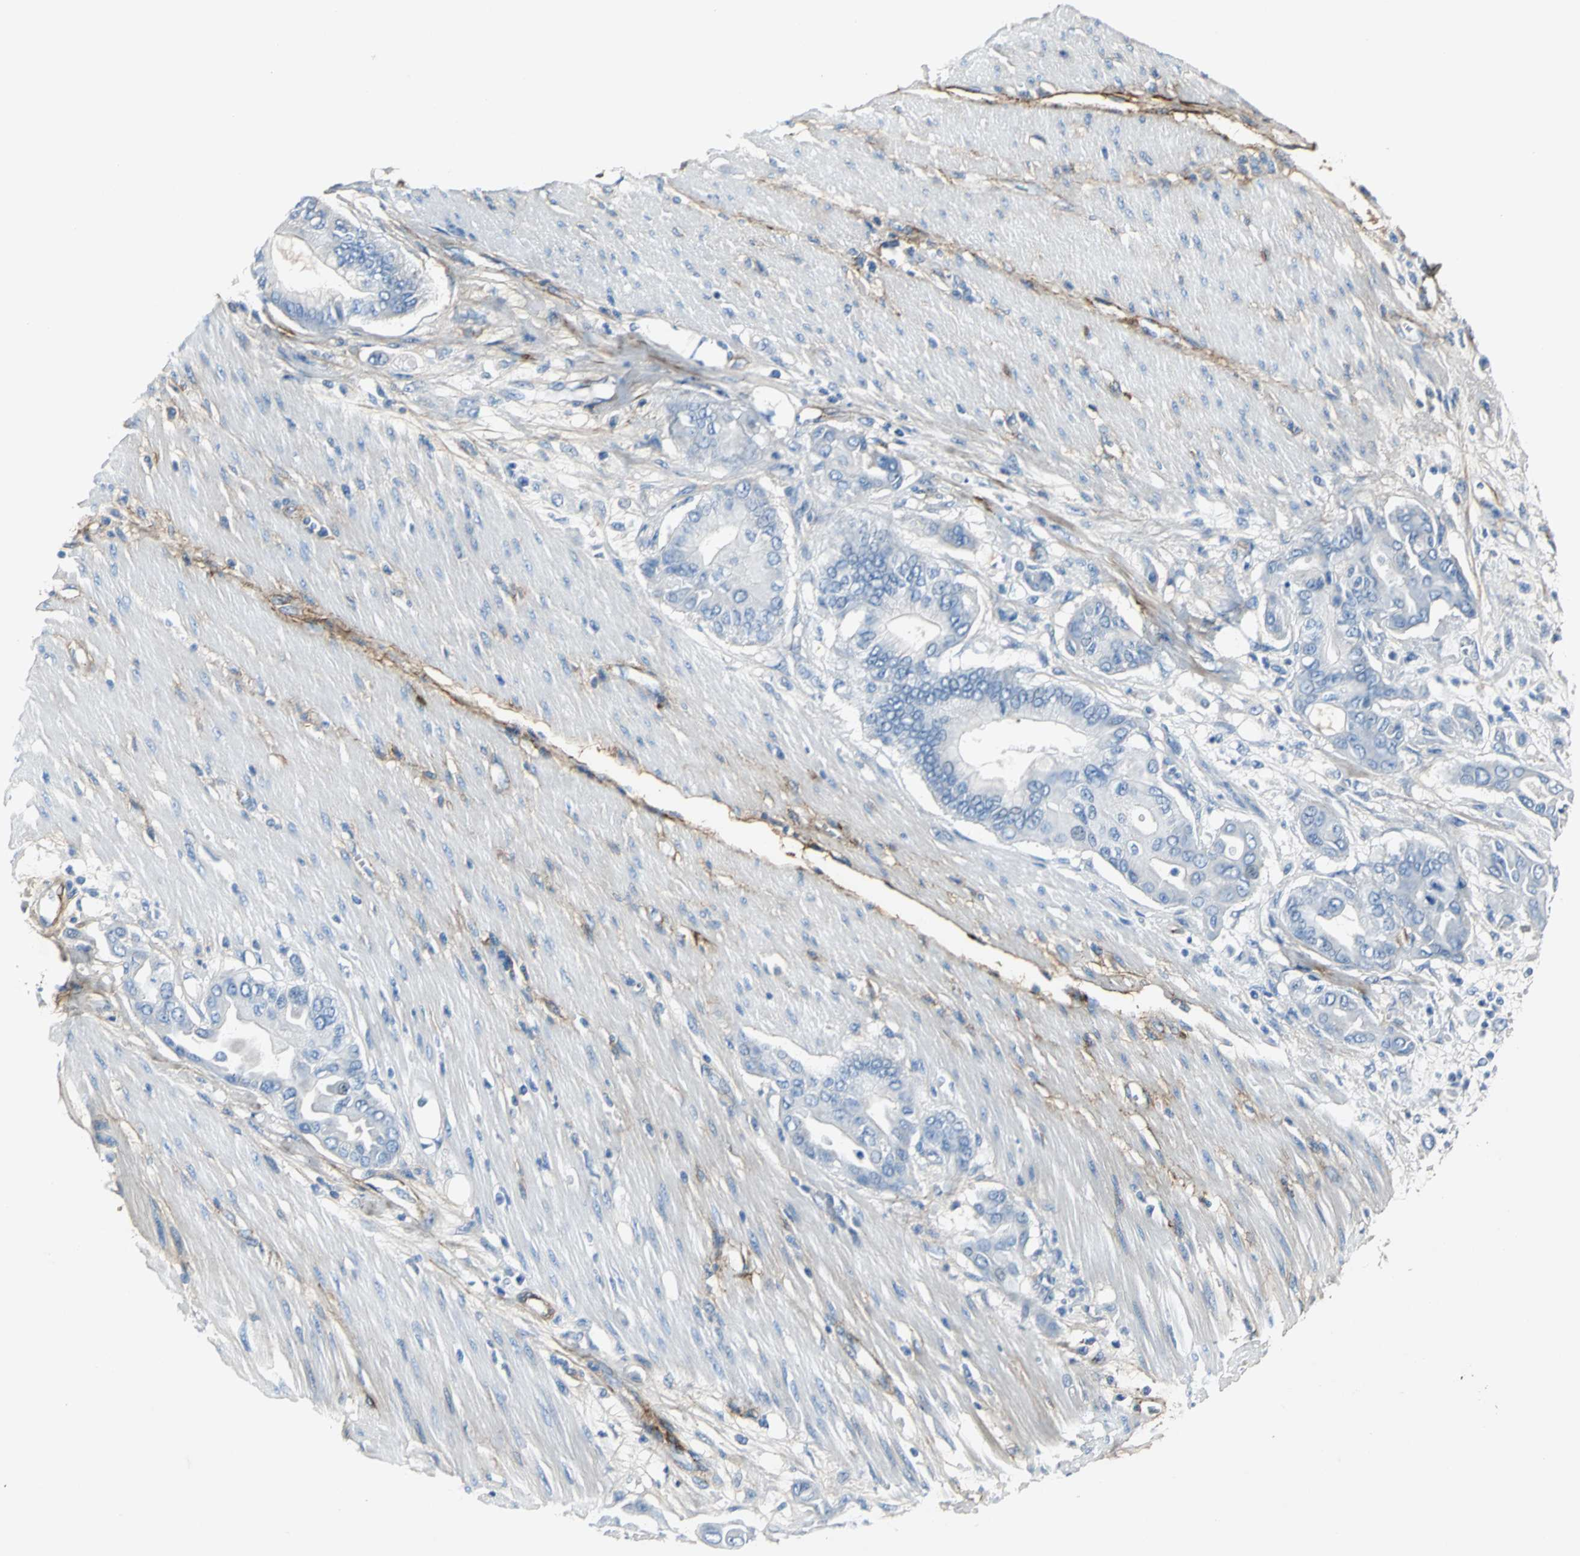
{"staining": {"intensity": "negative", "quantity": "none", "location": "none"}, "tissue": "pancreatic cancer", "cell_type": "Tumor cells", "image_type": "cancer", "snomed": [{"axis": "morphology", "description": "Adenocarcinoma, NOS"}, {"axis": "morphology", "description": "Adenocarcinoma, metastatic, NOS"}, {"axis": "topography", "description": "Lymph node"}, {"axis": "topography", "description": "Pancreas"}, {"axis": "topography", "description": "Duodenum"}], "caption": "This is an IHC histopathology image of human pancreatic cancer (metastatic adenocarcinoma). There is no expression in tumor cells.", "gene": "EFNB3", "patient": {"sex": "female", "age": 64}}